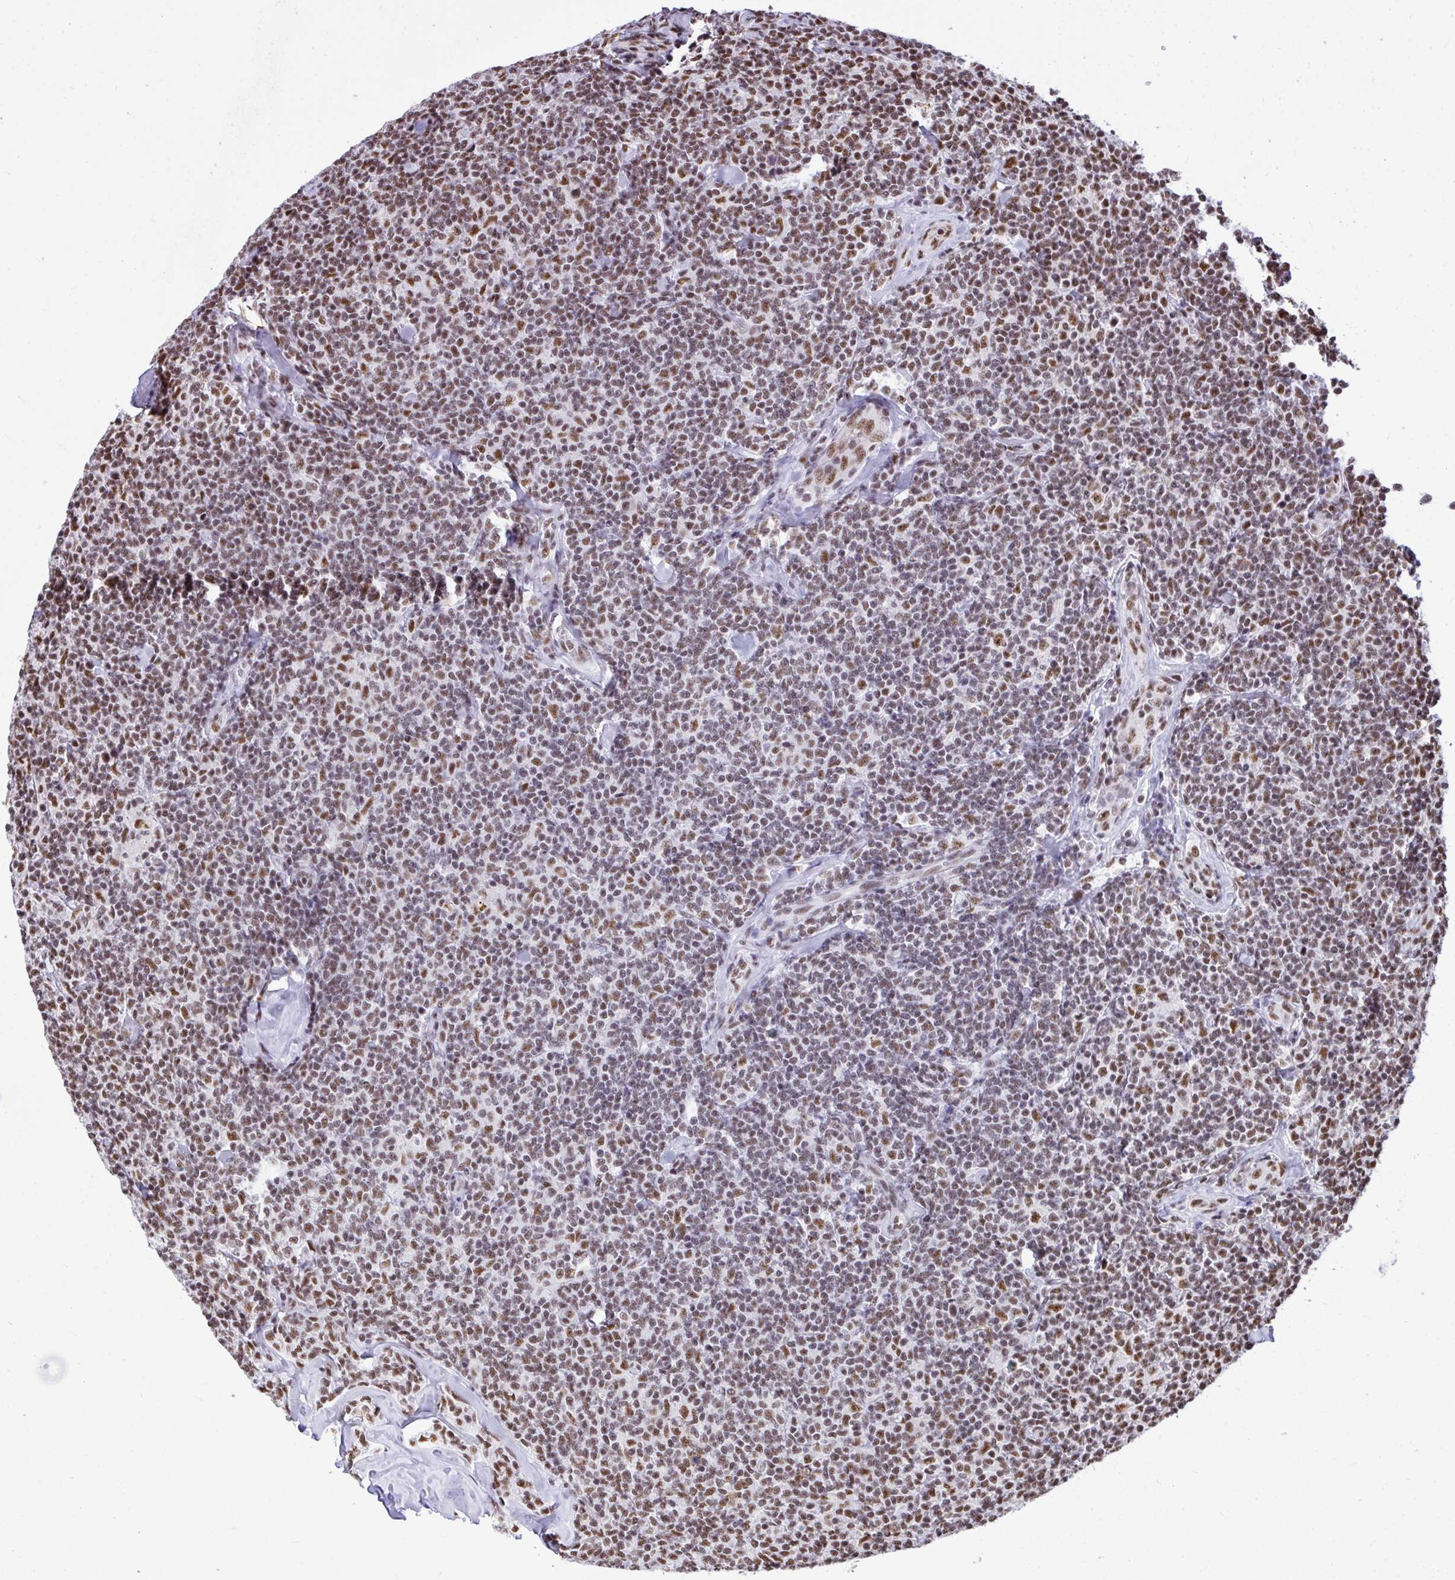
{"staining": {"intensity": "moderate", "quantity": ">75%", "location": "nuclear"}, "tissue": "lymphoma", "cell_type": "Tumor cells", "image_type": "cancer", "snomed": [{"axis": "morphology", "description": "Malignant lymphoma, non-Hodgkin's type, Low grade"}, {"axis": "topography", "description": "Lymph node"}], "caption": "Immunohistochemical staining of human malignant lymphoma, non-Hodgkin's type (low-grade) reveals moderate nuclear protein expression in approximately >75% of tumor cells.", "gene": "PRPF19", "patient": {"sex": "female", "age": 56}}